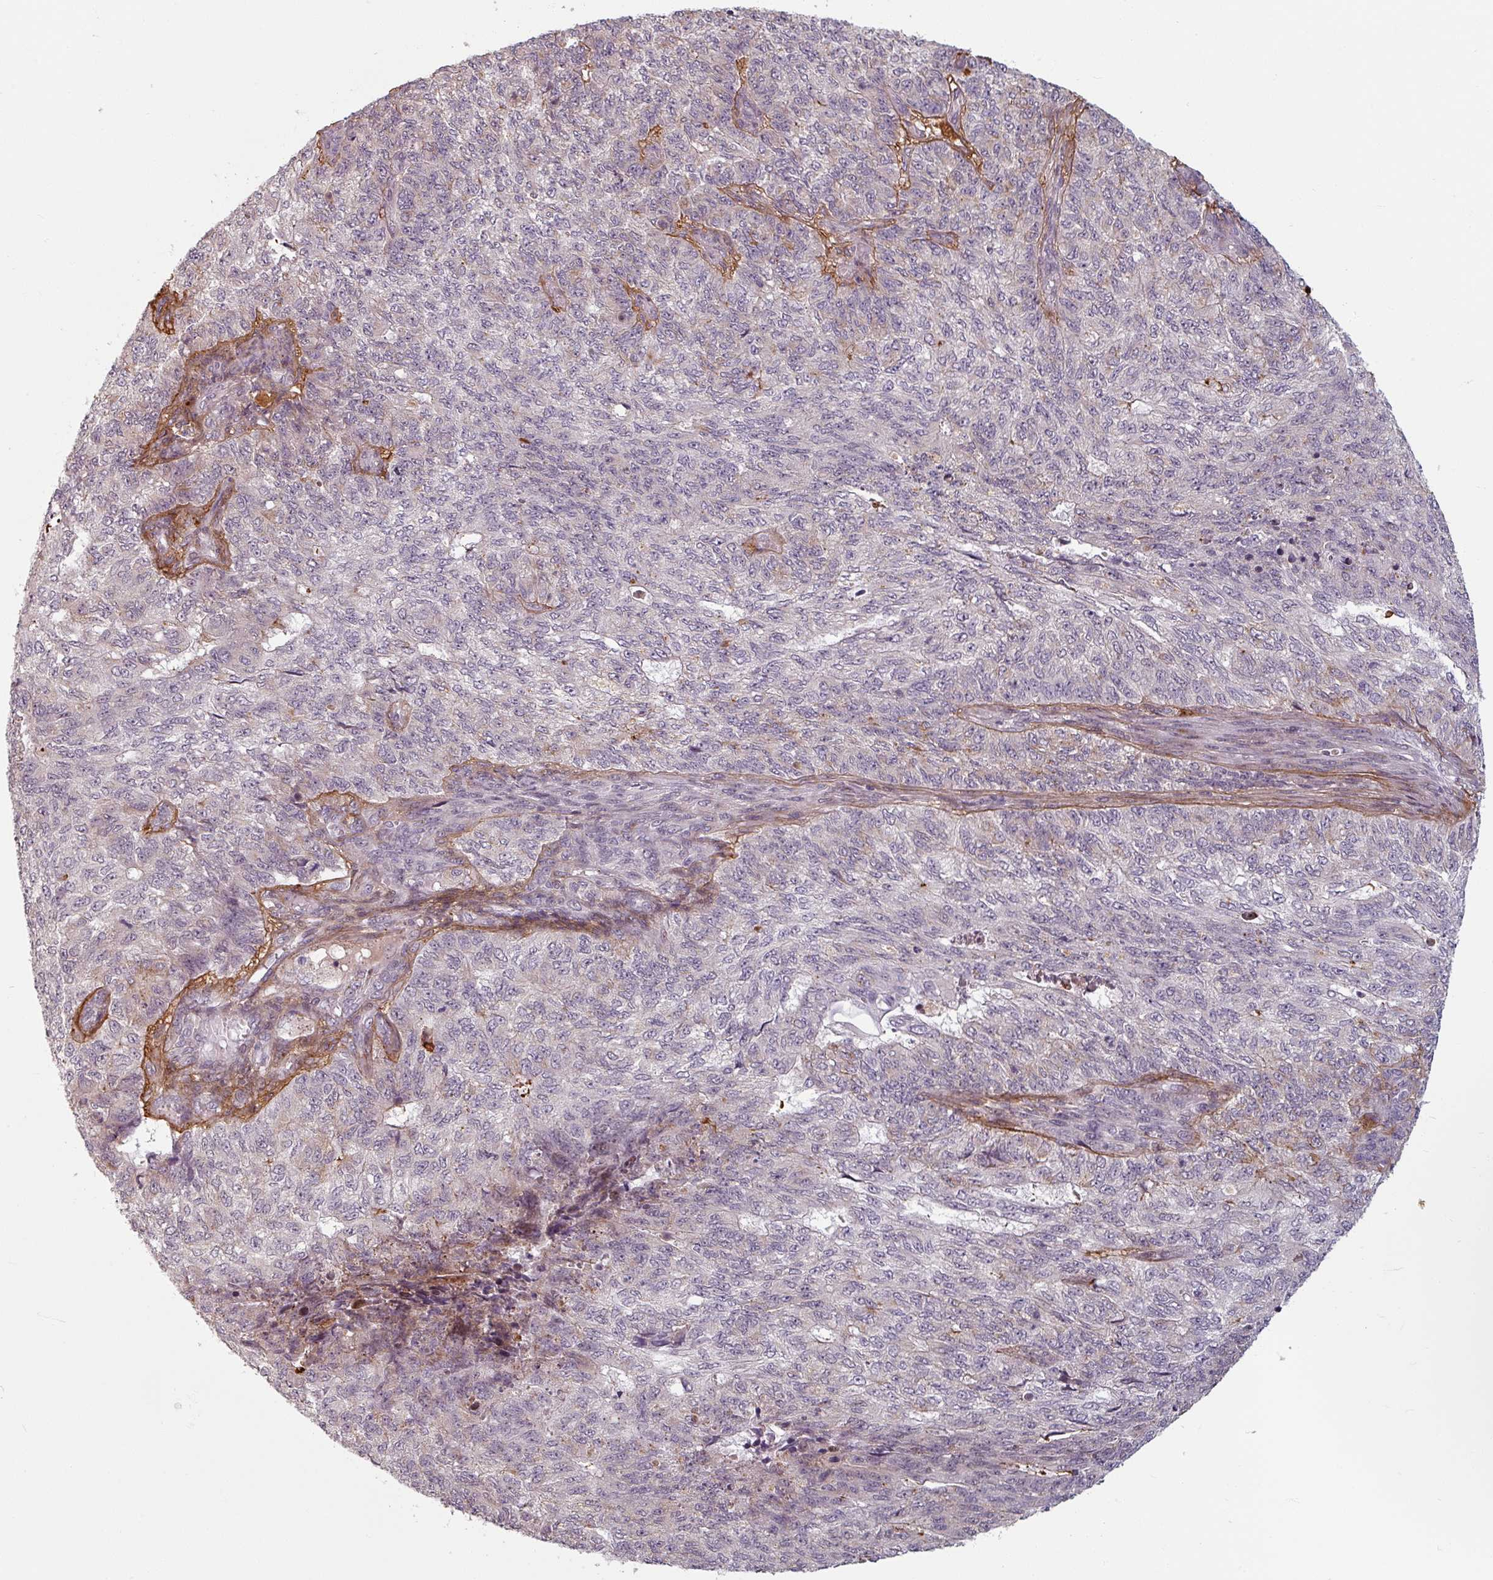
{"staining": {"intensity": "negative", "quantity": "none", "location": "none"}, "tissue": "endometrial cancer", "cell_type": "Tumor cells", "image_type": "cancer", "snomed": [{"axis": "morphology", "description": "Adenocarcinoma, NOS"}, {"axis": "topography", "description": "Endometrium"}], "caption": "DAB (3,3'-diaminobenzidine) immunohistochemical staining of human endometrial cancer exhibits no significant expression in tumor cells. (DAB (3,3'-diaminobenzidine) IHC, high magnification).", "gene": "CYB5RL", "patient": {"sex": "female", "age": 32}}